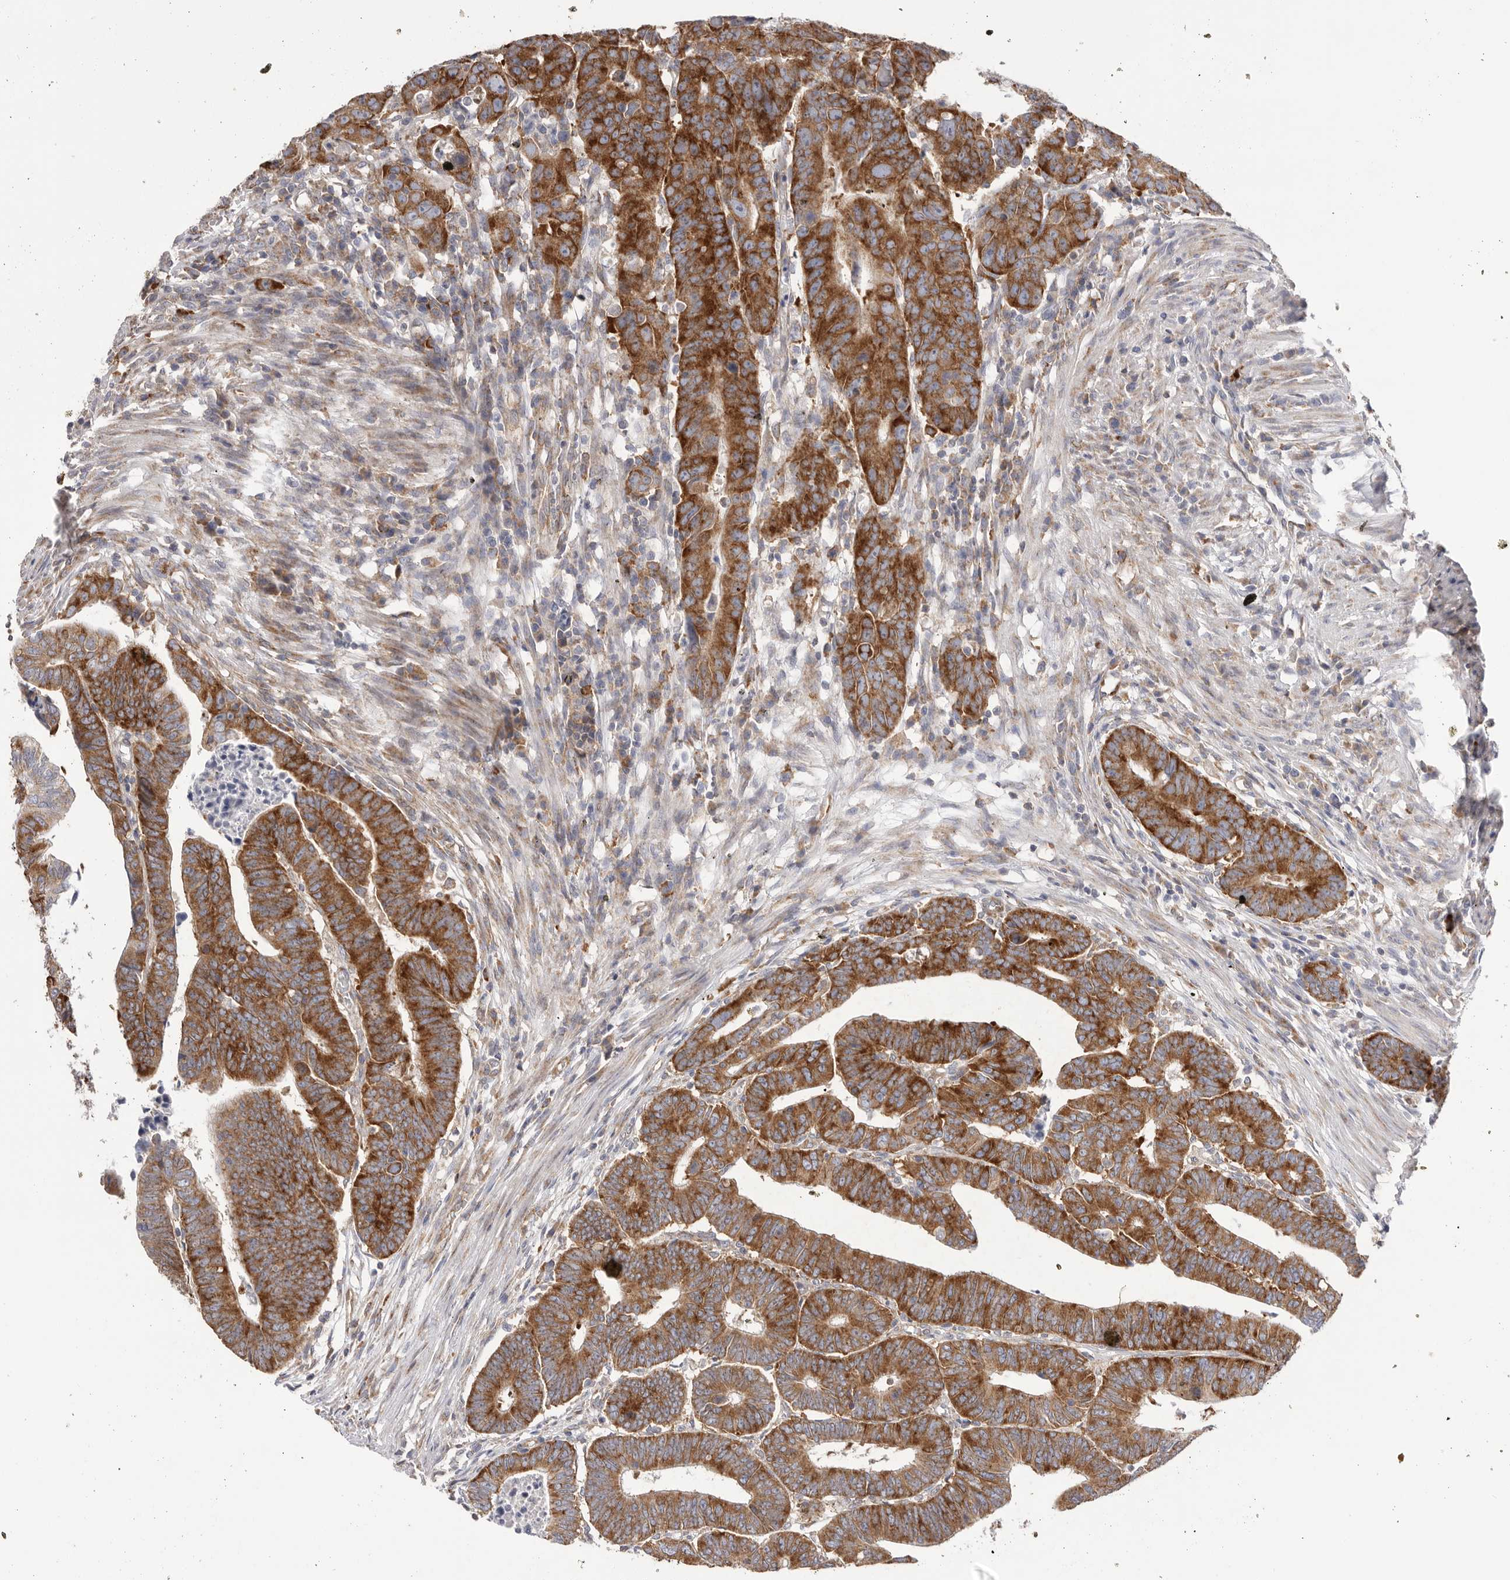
{"staining": {"intensity": "strong", "quantity": ">75%", "location": "cytoplasmic/membranous"}, "tissue": "colorectal cancer", "cell_type": "Tumor cells", "image_type": "cancer", "snomed": [{"axis": "morphology", "description": "Adenocarcinoma, NOS"}, {"axis": "topography", "description": "Rectum"}], "caption": "Immunohistochemical staining of colorectal adenocarcinoma reveals strong cytoplasmic/membranous protein positivity in about >75% of tumor cells. Immunohistochemistry stains the protein in brown and the nuclei are stained blue.", "gene": "SERBP1", "patient": {"sex": "female", "age": 65}}